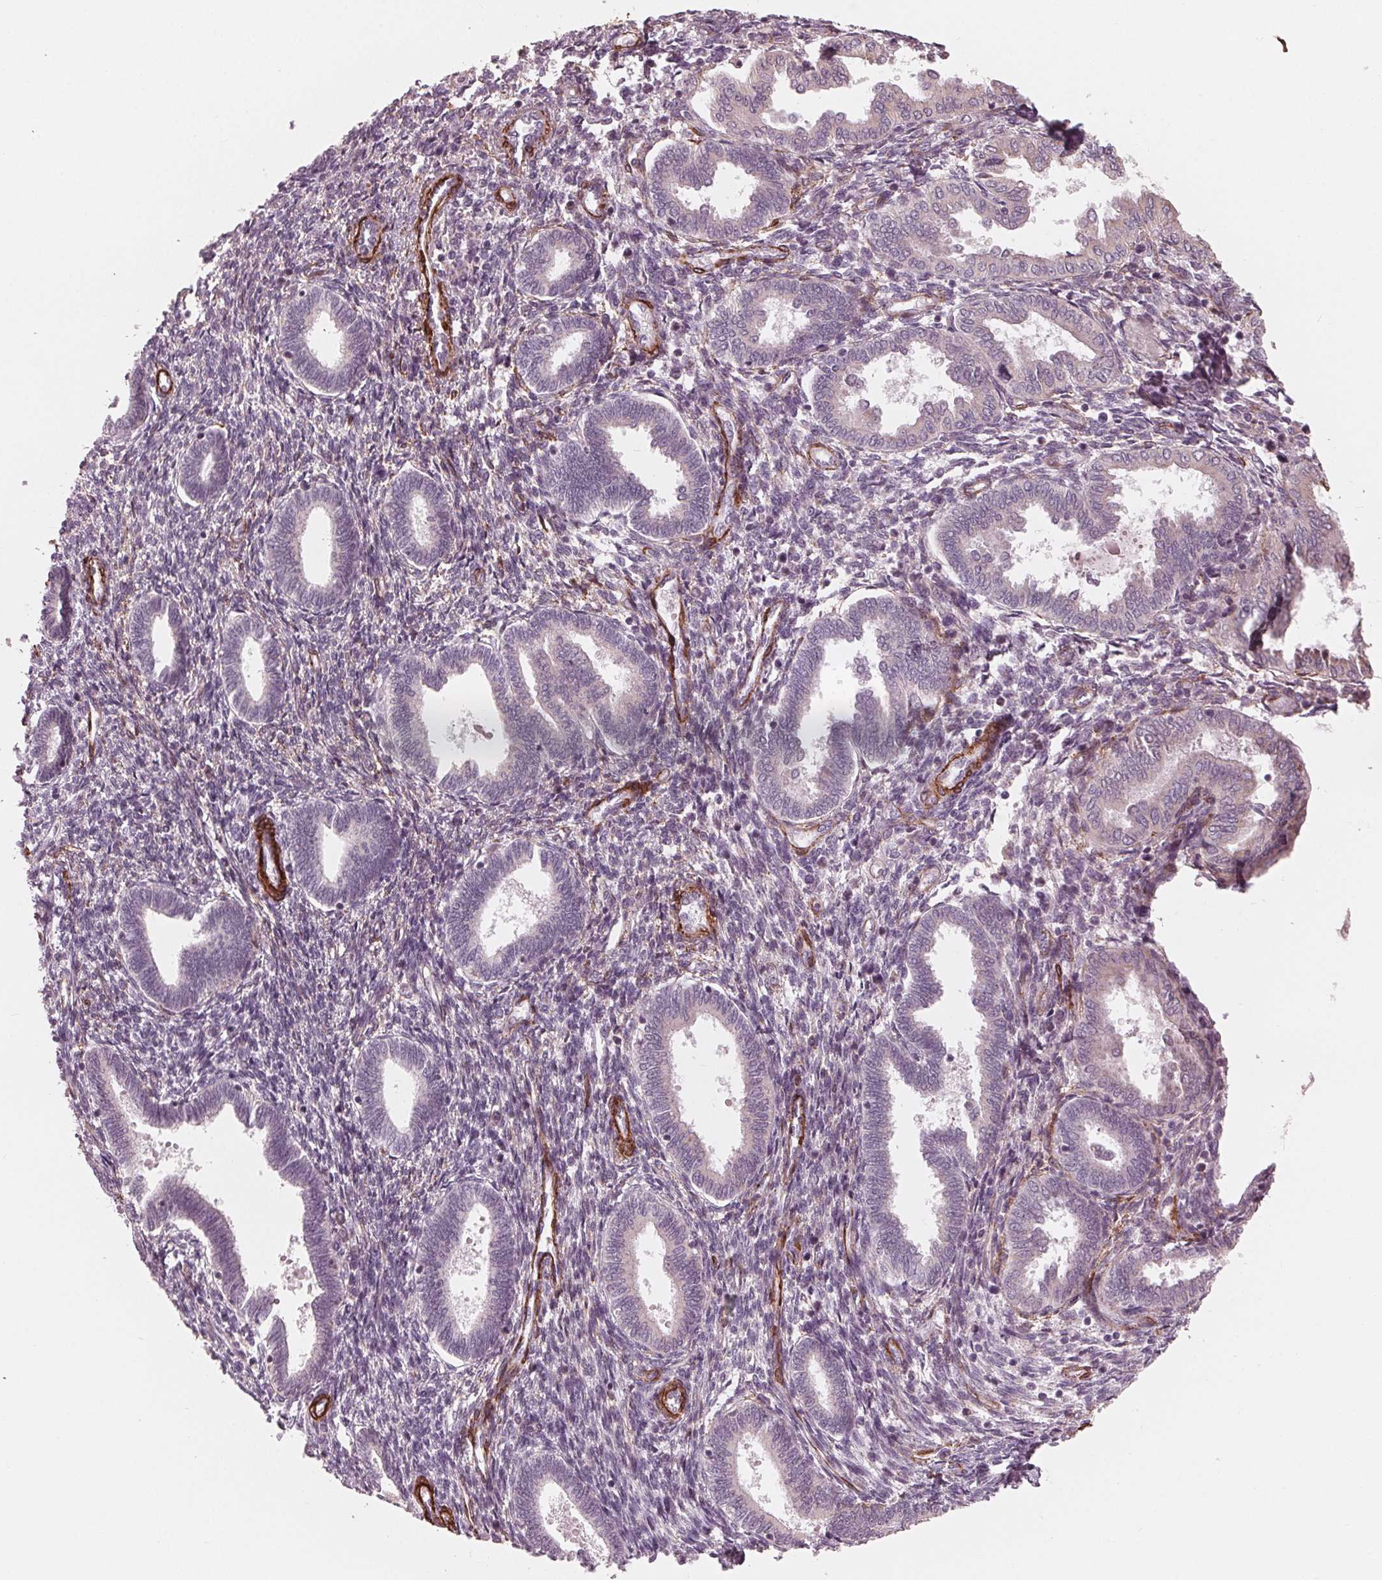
{"staining": {"intensity": "negative", "quantity": "none", "location": "none"}, "tissue": "endometrium", "cell_type": "Cells in endometrial stroma", "image_type": "normal", "snomed": [{"axis": "morphology", "description": "Normal tissue, NOS"}, {"axis": "topography", "description": "Endometrium"}], "caption": "Micrograph shows no significant protein positivity in cells in endometrial stroma of benign endometrium. The staining was performed using DAB (3,3'-diaminobenzidine) to visualize the protein expression in brown, while the nuclei were stained in blue with hematoxylin (Magnification: 20x).", "gene": "MIER3", "patient": {"sex": "female", "age": 42}}